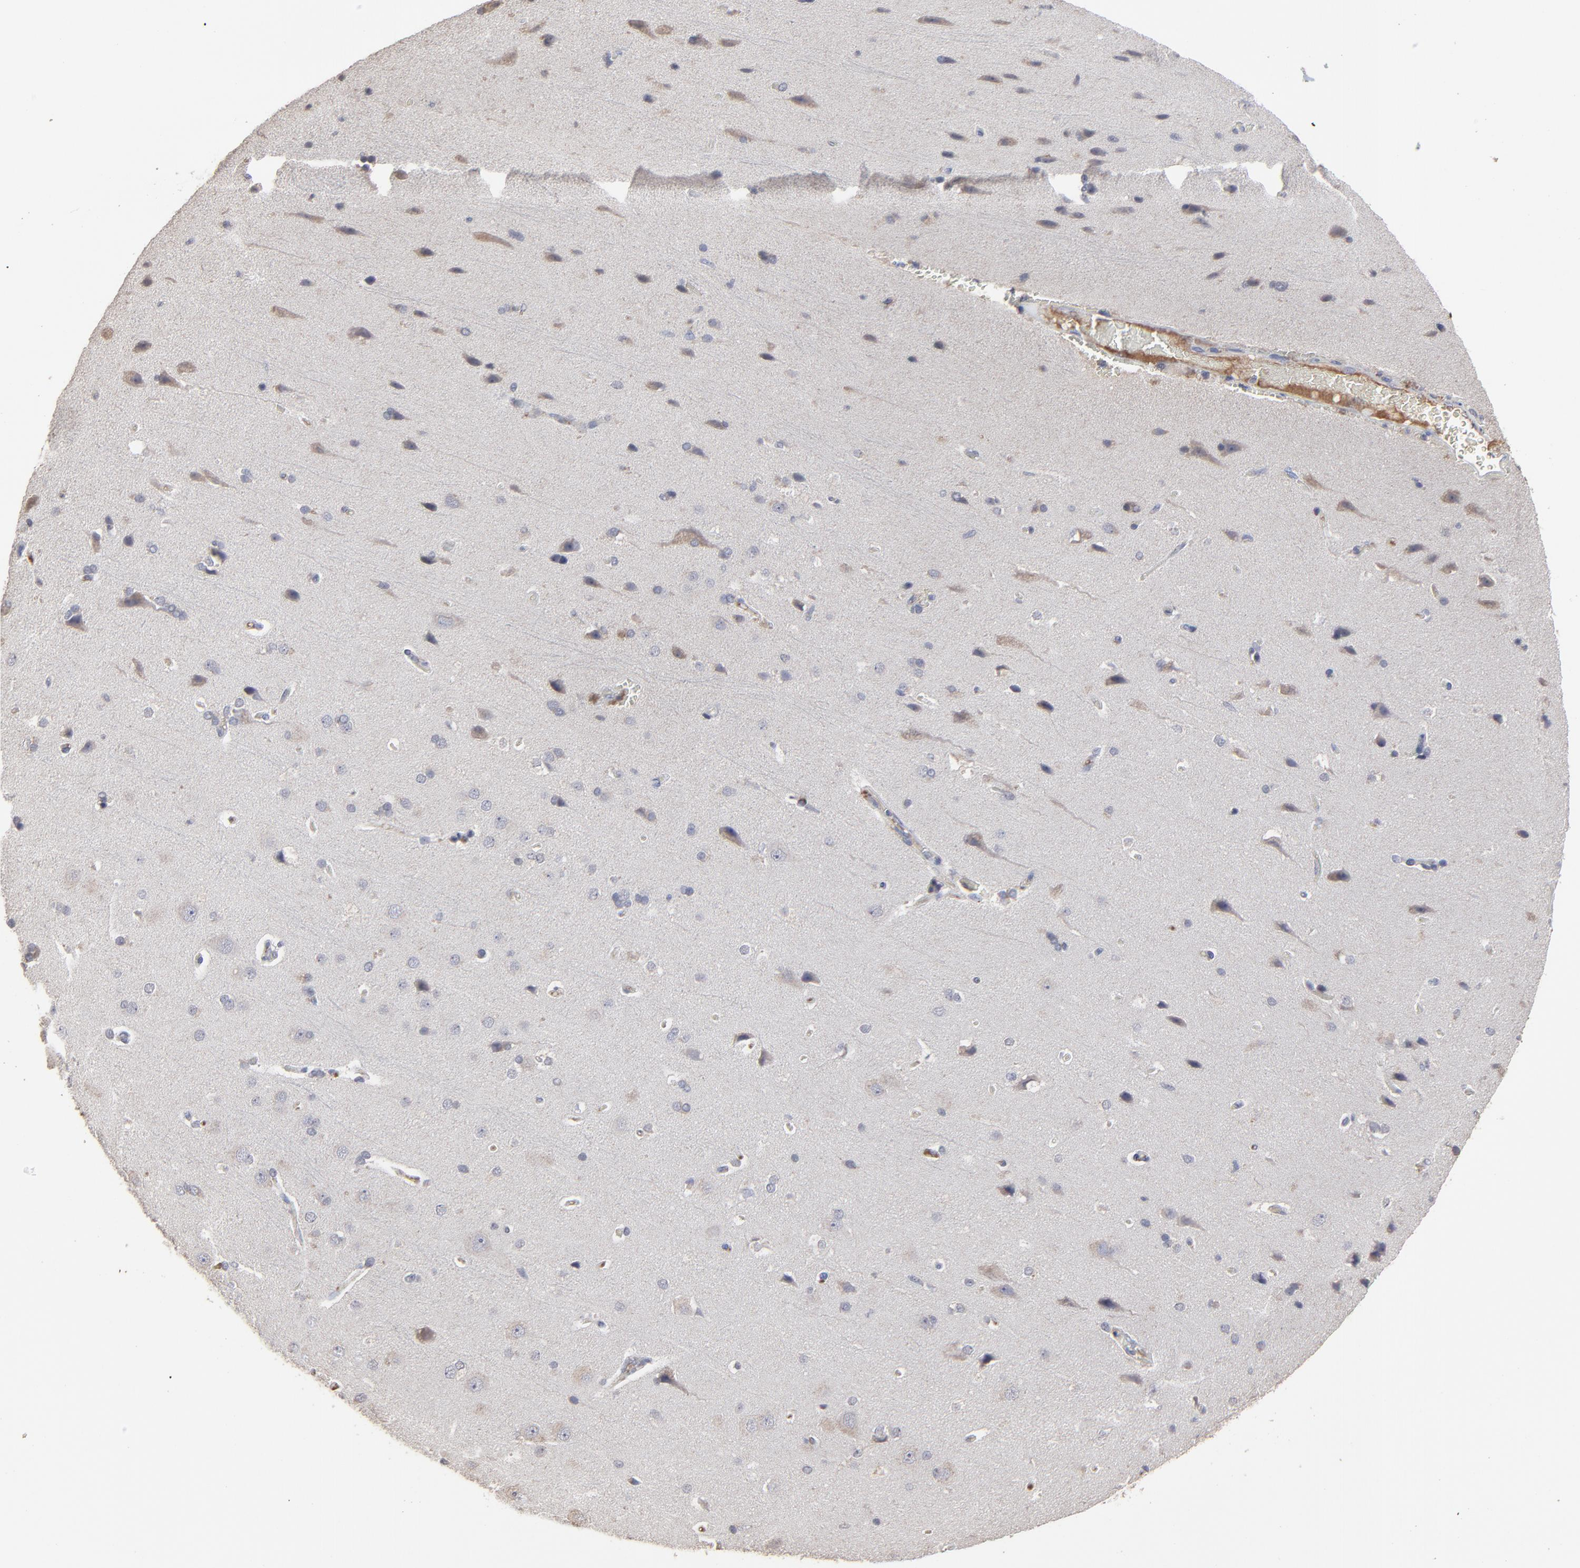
{"staining": {"intensity": "negative", "quantity": "none", "location": "none"}, "tissue": "cerebral cortex", "cell_type": "Endothelial cells", "image_type": "normal", "snomed": [{"axis": "morphology", "description": "Normal tissue, NOS"}, {"axis": "topography", "description": "Cerebral cortex"}], "caption": "This is an IHC image of normal cerebral cortex. There is no staining in endothelial cells.", "gene": "VPREB3", "patient": {"sex": "male", "age": 62}}